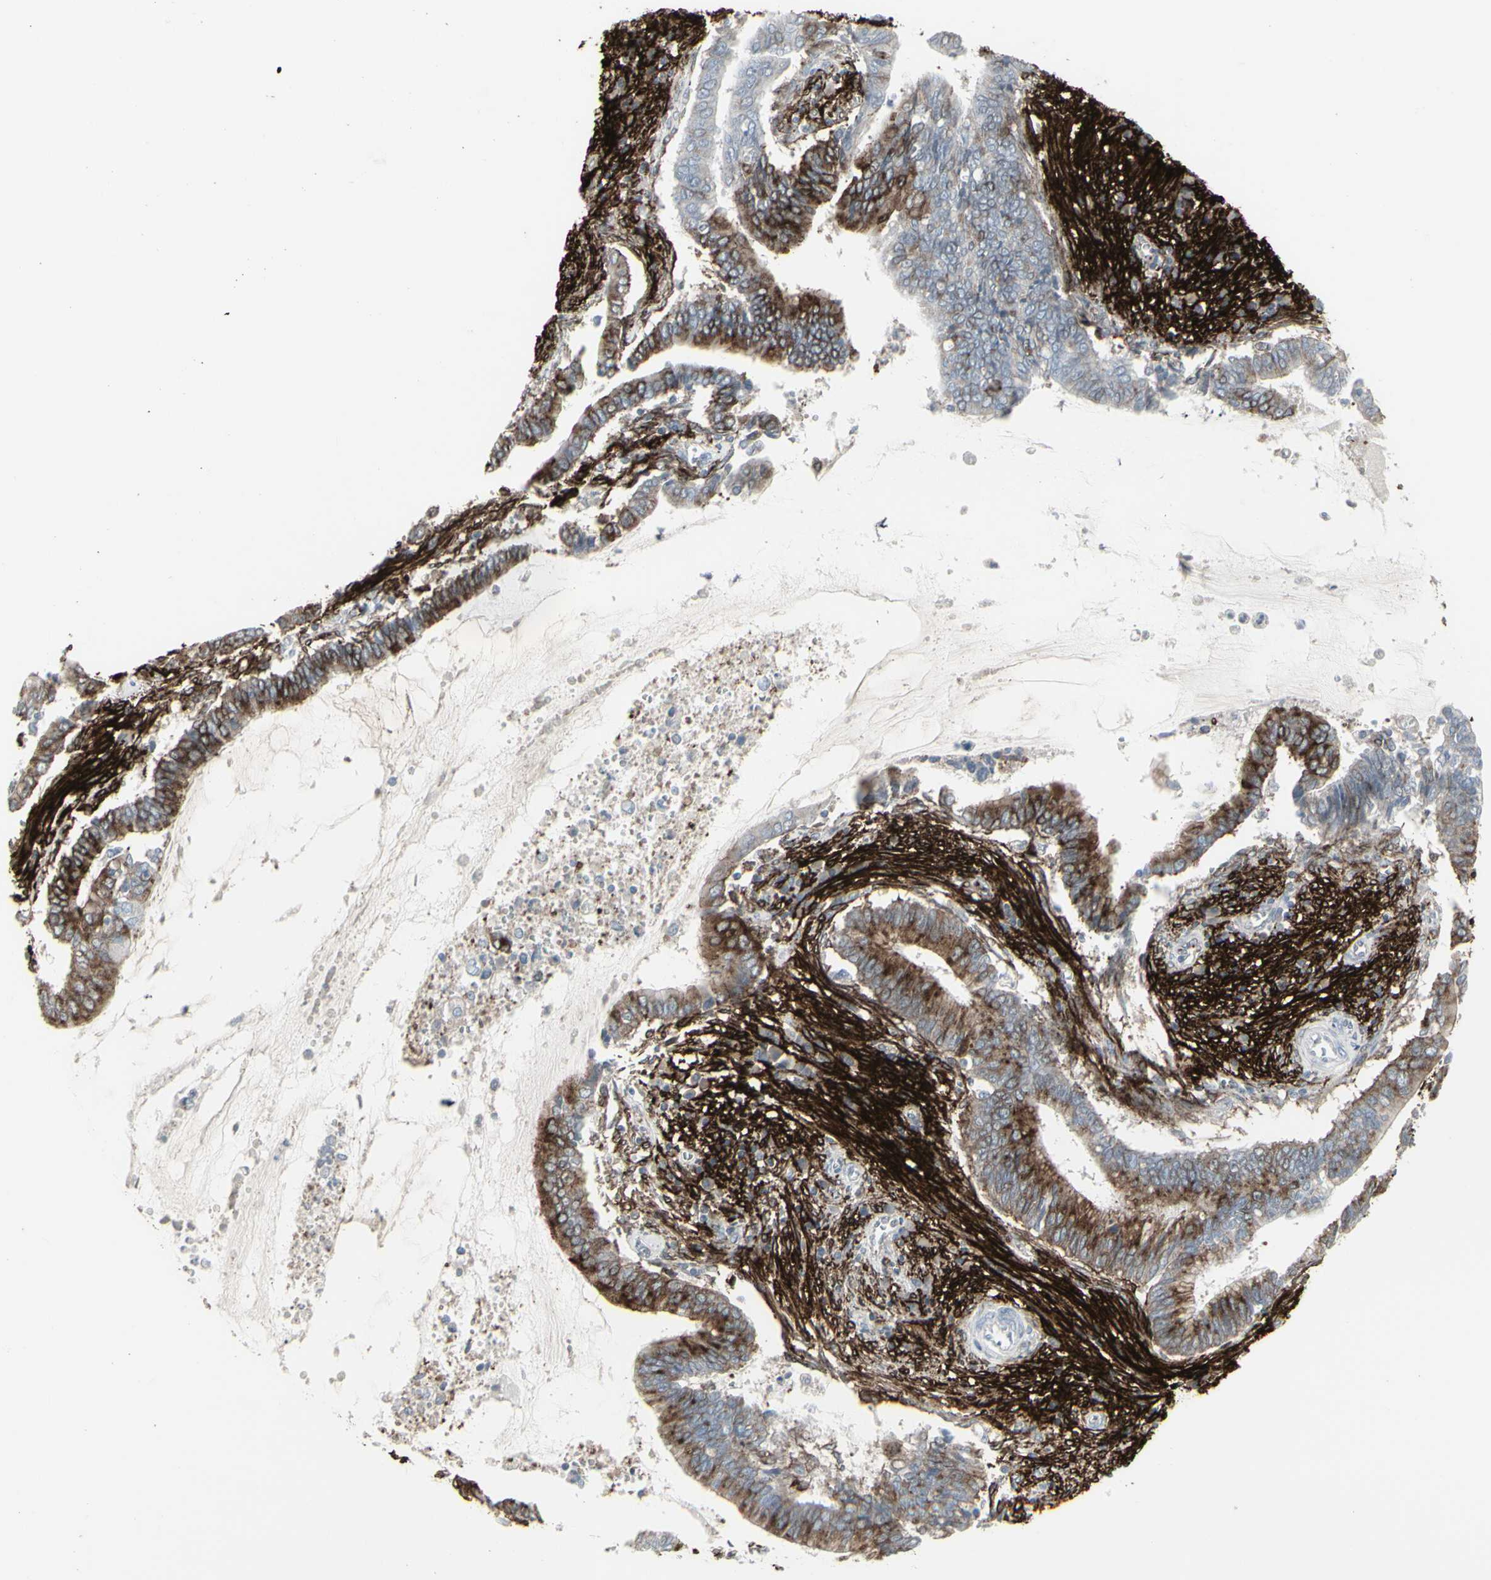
{"staining": {"intensity": "weak", "quantity": "25%-75%", "location": "cytoplasmic/membranous"}, "tissue": "cervical cancer", "cell_type": "Tumor cells", "image_type": "cancer", "snomed": [{"axis": "morphology", "description": "Adenocarcinoma, NOS"}, {"axis": "topography", "description": "Cervix"}], "caption": "DAB (3,3'-diaminobenzidine) immunohistochemical staining of cervical adenocarcinoma shows weak cytoplasmic/membranous protein expression in approximately 25%-75% of tumor cells.", "gene": "GJA1", "patient": {"sex": "female", "age": 44}}